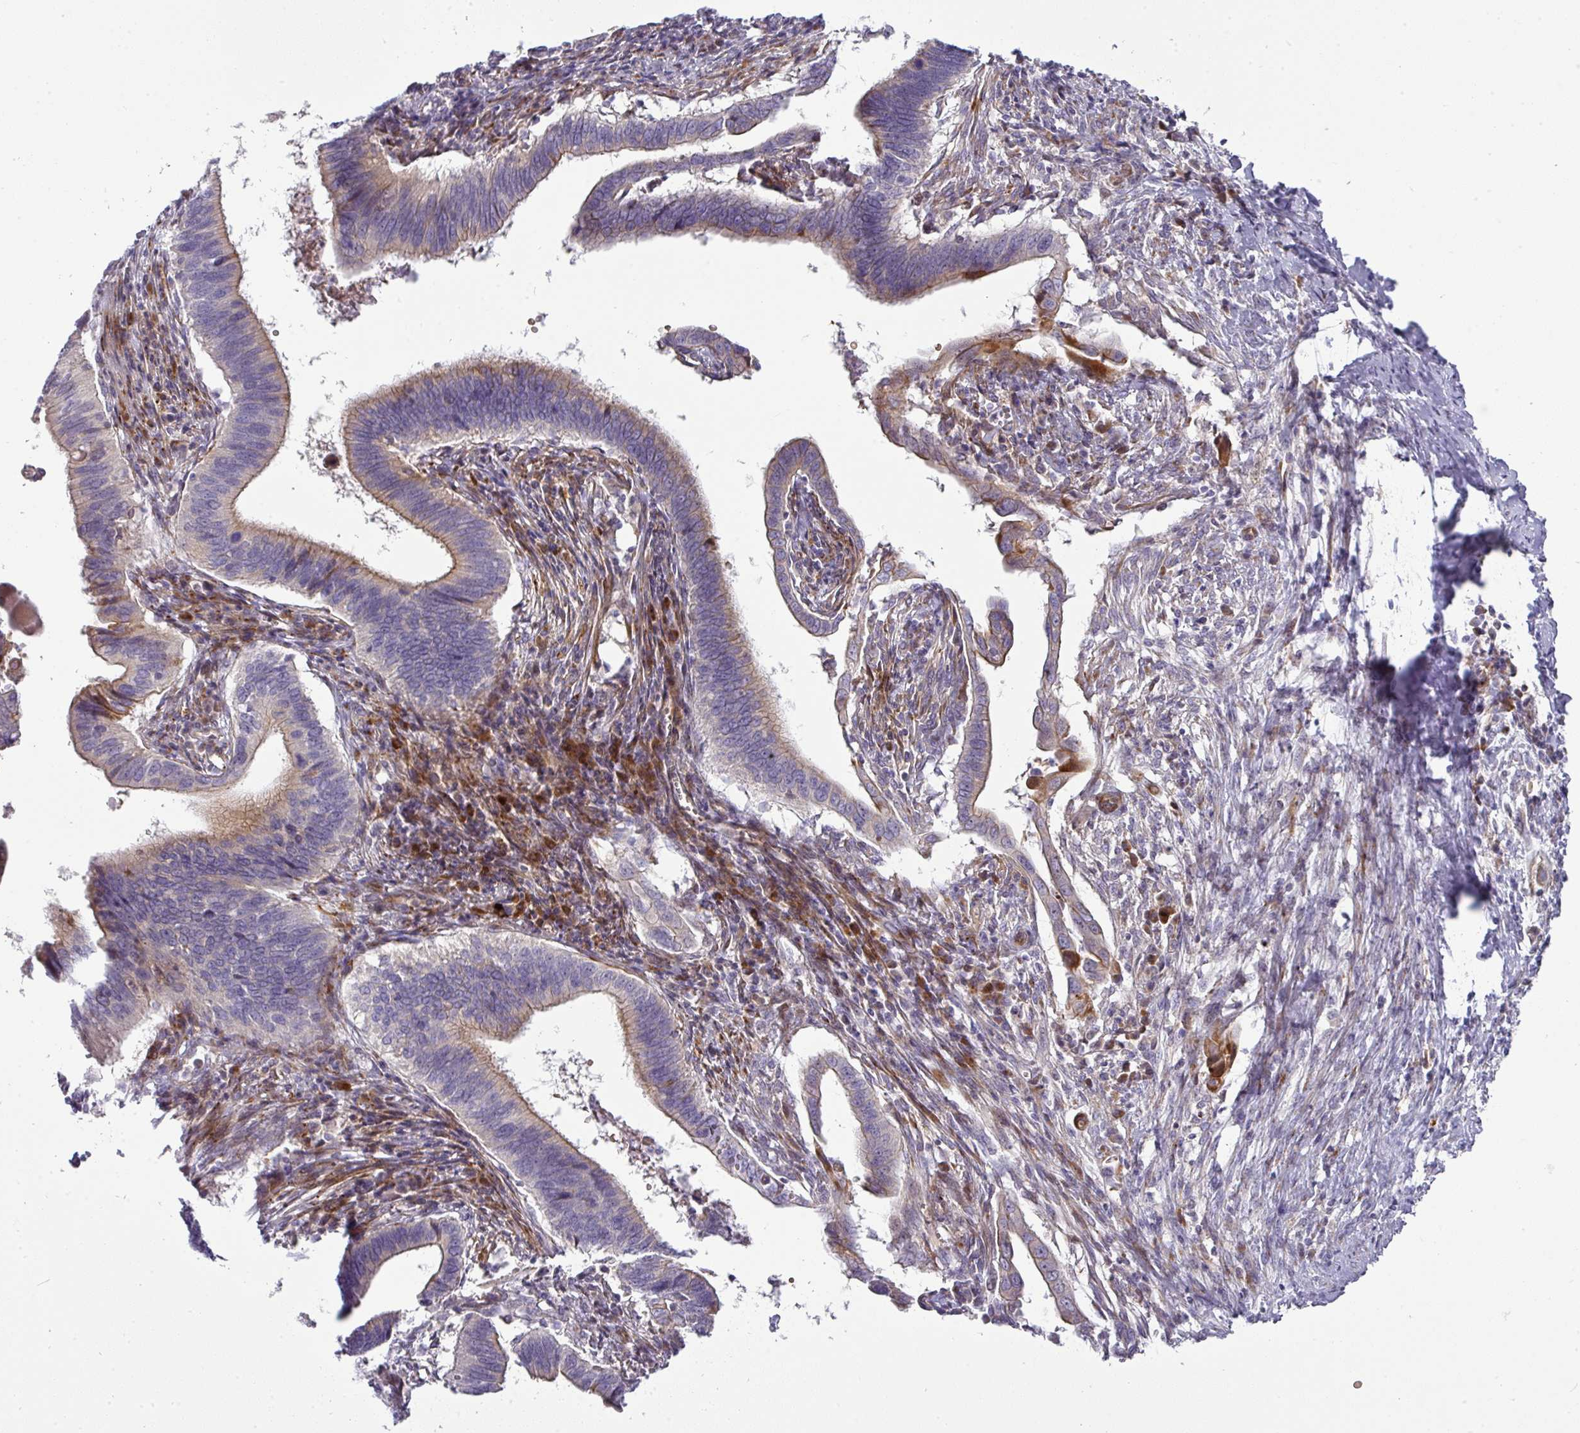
{"staining": {"intensity": "moderate", "quantity": "<25%", "location": "cytoplasmic/membranous"}, "tissue": "cervical cancer", "cell_type": "Tumor cells", "image_type": "cancer", "snomed": [{"axis": "morphology", "description": "Adenocarcinoma, NOS"}, {"axis": "topography", "description": "Cervix"}], "caption": "The image exhibits staining of cervical adenocarcinoma, revealing moderate cytoplasmic/membranous protein positivity (brown color) within tumor cells.", "gene": "ATP6V1F", "patient": {"sex": "female", "age": 42}}